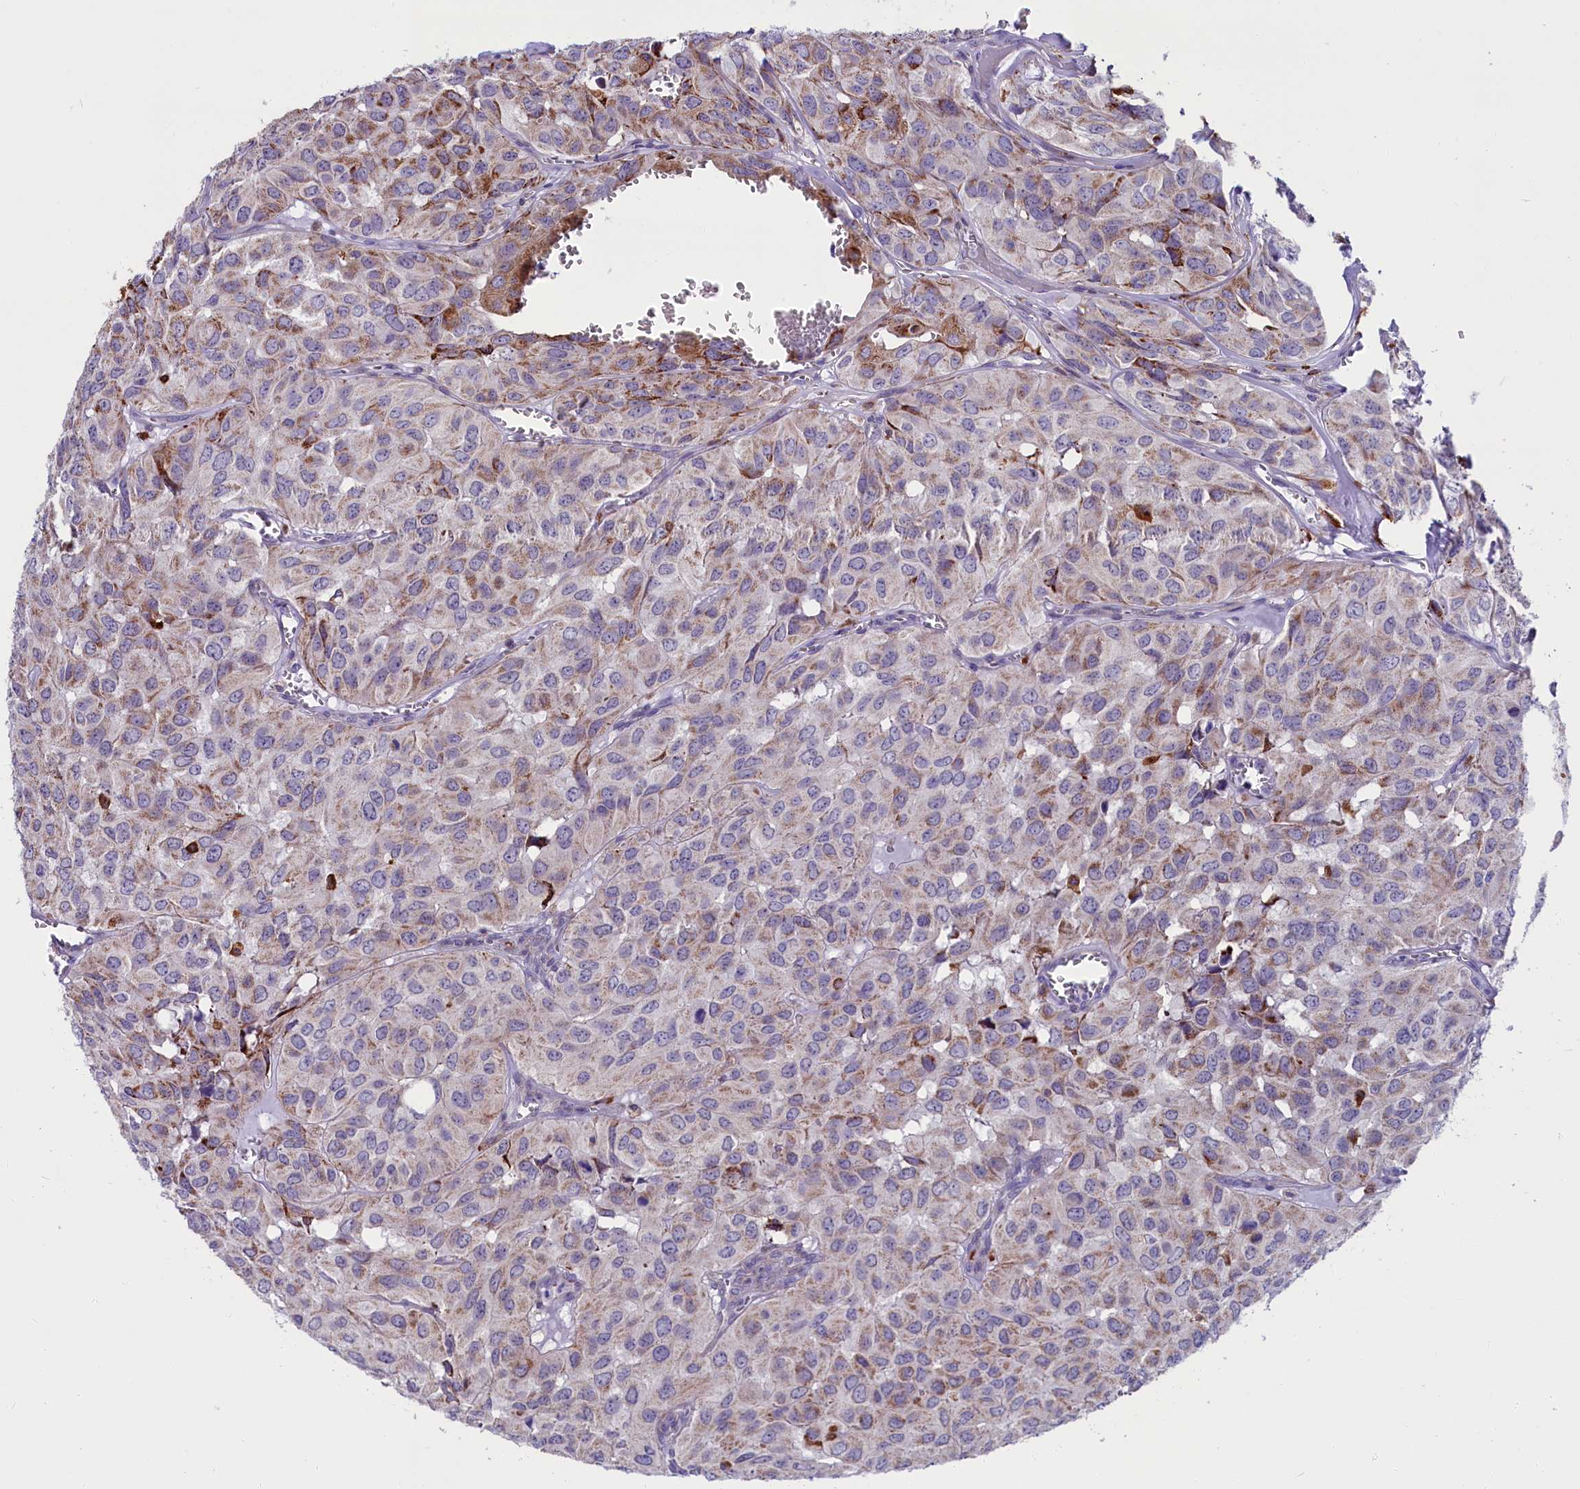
{"staining": {"intensity": "moderate", "quantity": "<25%", "location": "cytoplasmic/membranous"}, "tissue": "head and neck cancer", "cell_type": "Tumor cells", "image_type": "cancer", "snomed": [{"axis": "morphology", "description": "Adenocarcinoma, NOS"}, {"axis": "topography", "description": "Salivary gland, NOS"}, {"axis": "topography", "description": "Head-Neck"}], "caption": "The image shows immunohistochemical staining of head and neck adenocarcinoma. There is moderate cytoplasmic/membranous expression is present in approximately <25% of tumor cells.", "gene": "IL20RA", "patient": {"sex": "female", "age": 76}}